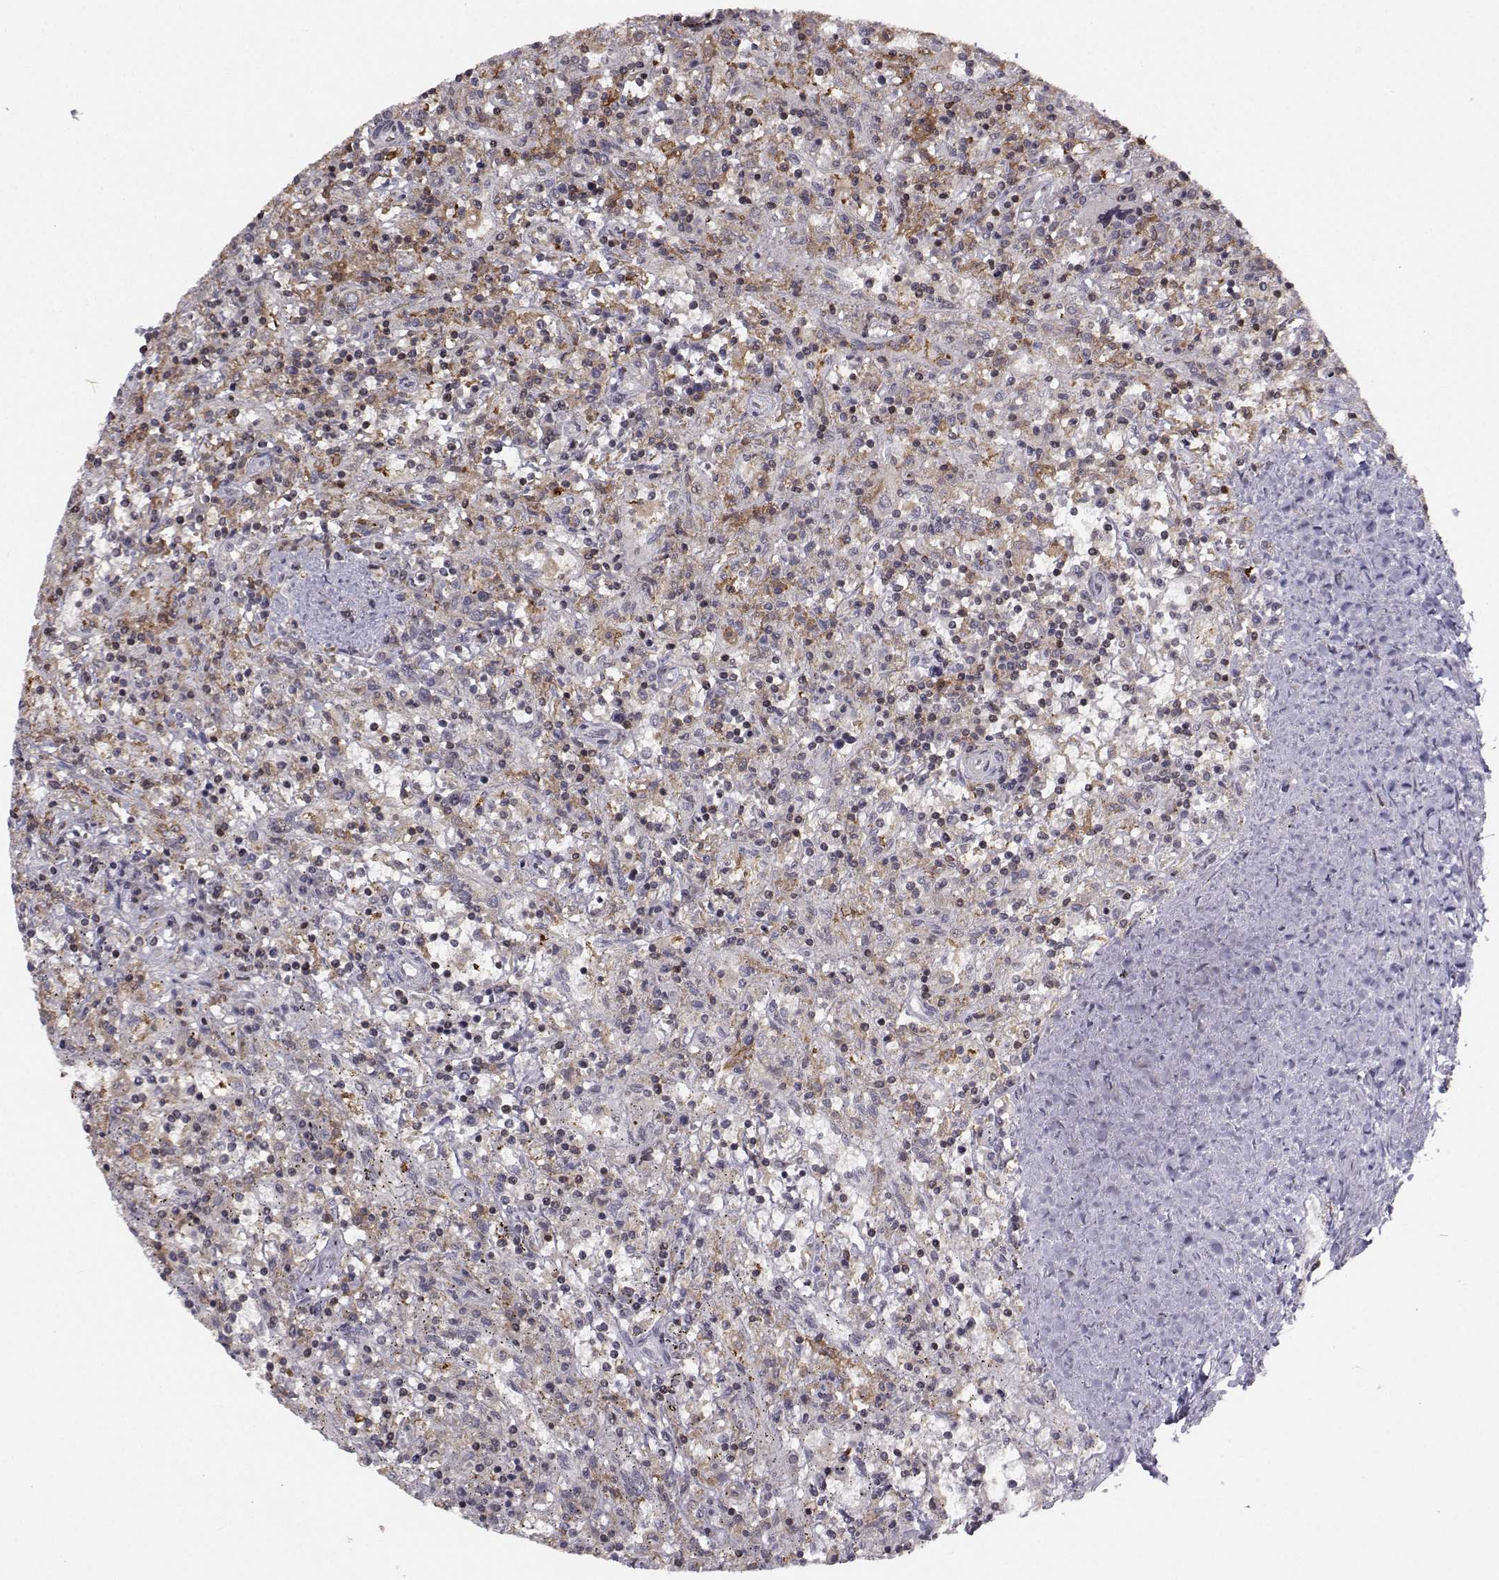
{"staining": {"intensity": "moderate", "quantity": ">75%", "location": "cytoplasmic/membranous"}, "tissue": "lymphoma", "cell_type": "Tumor cells", "image_type": "cancer", "snomed": [{"axis": "morphology", "description": "Malignant lymphoma, non-Hodgkin's type, Low grade"}, {"axis": "topography", "description": "Spleen"}], "caption": "There is medium levels of moderate cytoplasmic/membranous positivity in tumor cells of lymphoma, as demonstrated by immunohistochemical staining (brown color).", "gene": "PCP4L1", "patient": {"sex": "male", "age": 62}}